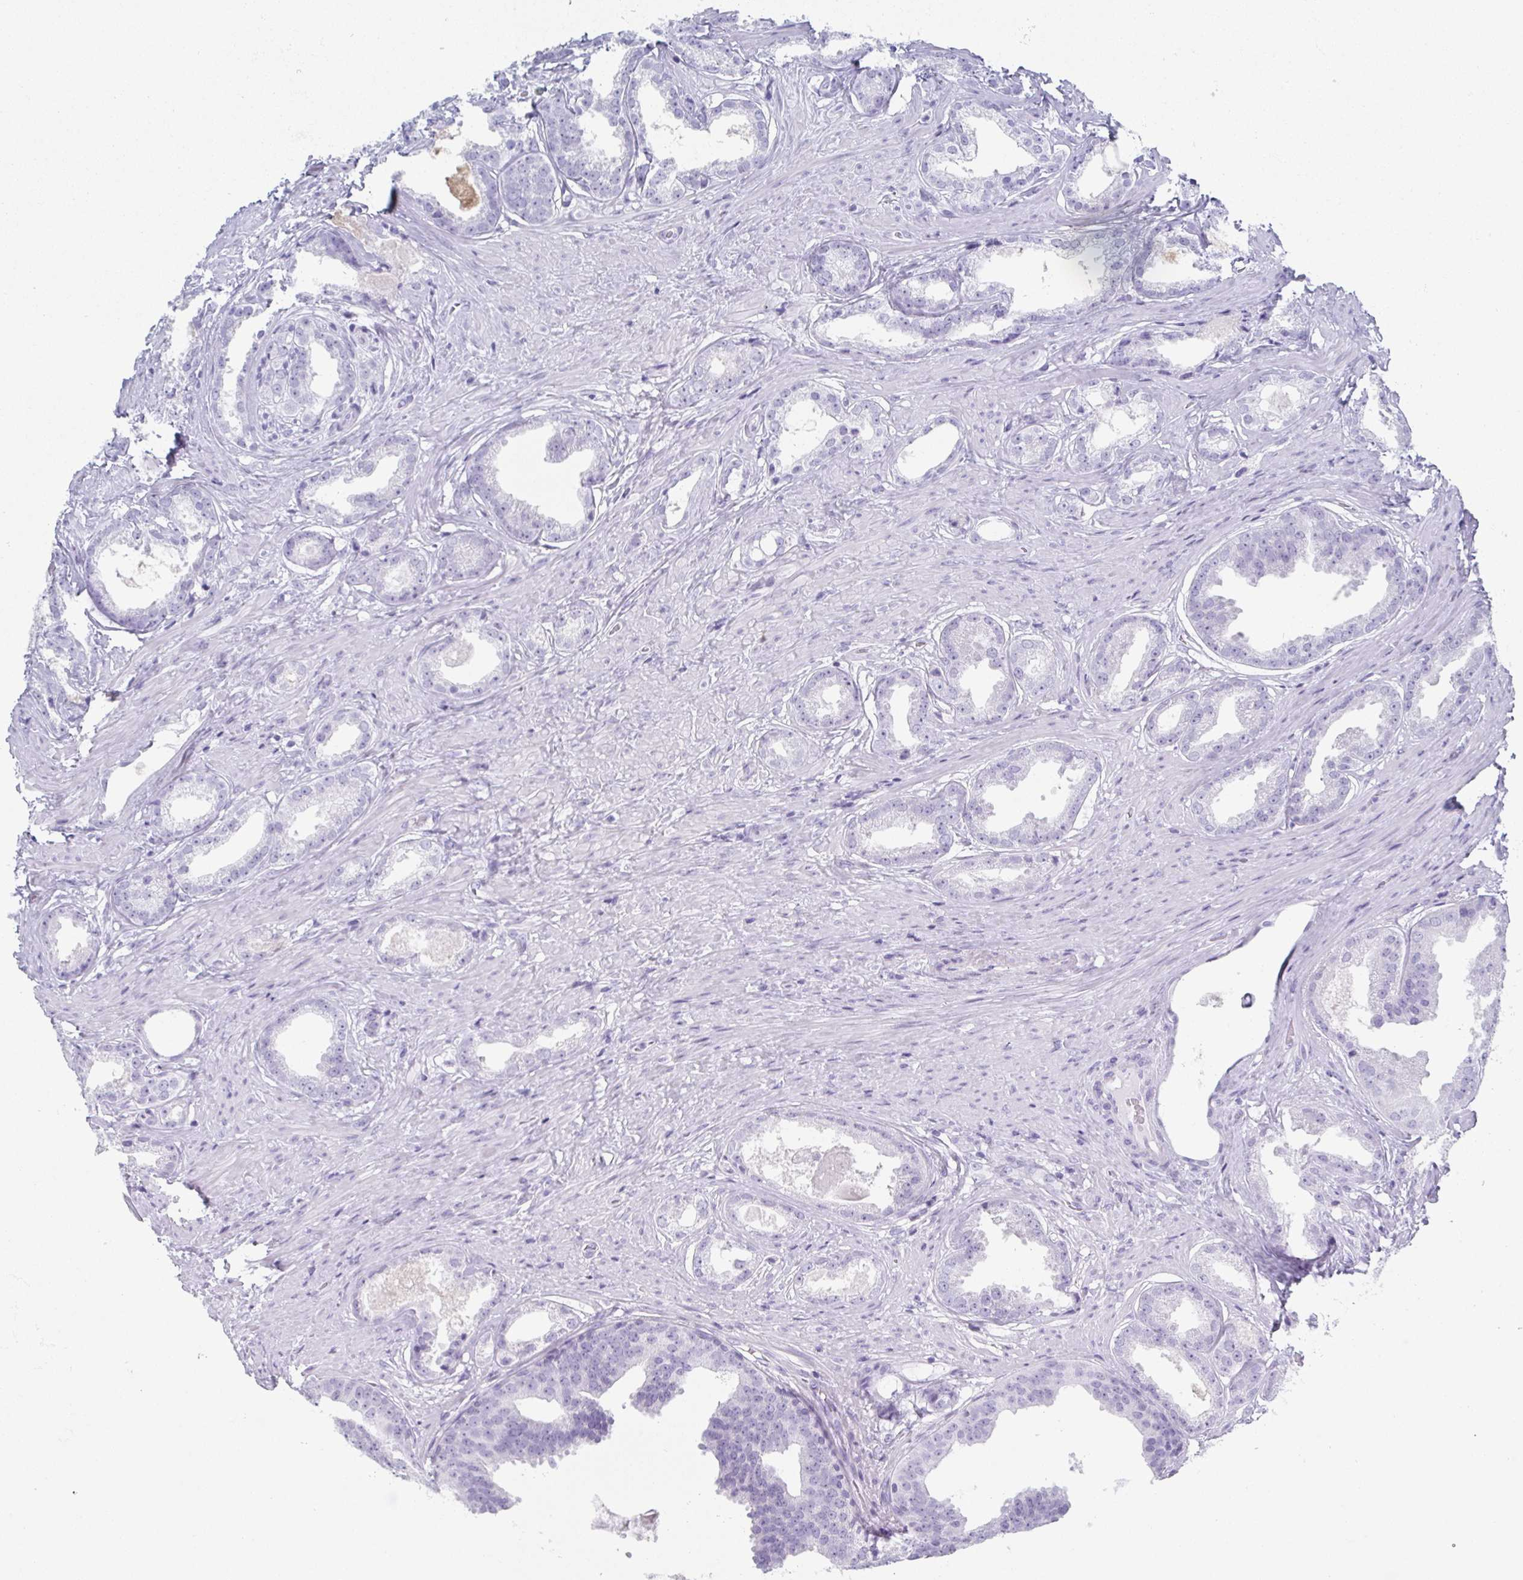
{"staining": {"intensity": "negative", "quantity": "none", "location": "none"}, "tissue": "prostate cancer", "cell_type": "Tumor cells", "image_type": "cancer", "snomed": [{"axis": "morphology", "description": "Adenocarcinoma, Low grade"}, {"axis": "topography", "description": "Prostate"}], "caption": "Prostate cancer was stained to show a protein in brown. There is no significant expression in tumor cells.", "gene": "SYCP1", "patient": {"sex": "male", "age": 65}}